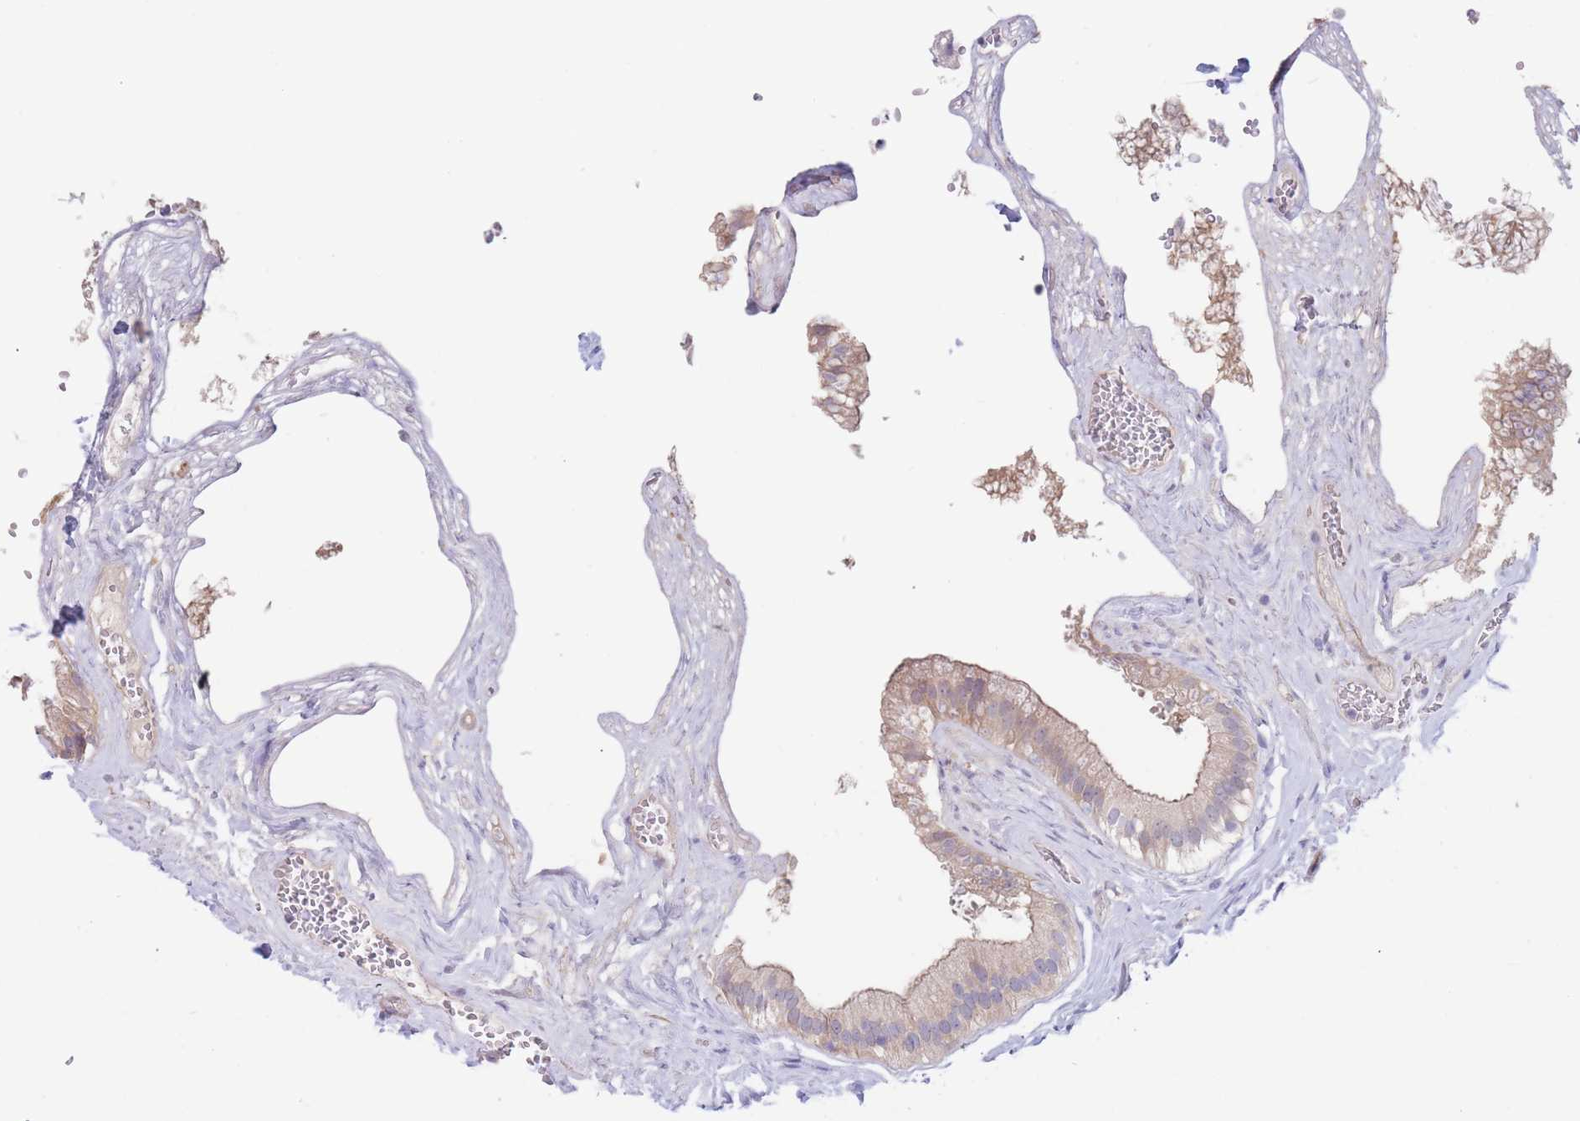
{"staining": {"intensity": "weak", "quantity": "25%-75%", "location": "cytoplasmic/membranous"}, "tissue": "gallbladder", "cell_type": "Glandular cells", "image_type": "normal", "snomed": [{"axis": "morphology", "description": "Normal tissue, NOS"}, {"axis": "topography", "description": "Gallbladder"}], "caption": "An immunohistochemistry photomicrograph of normal tissue is shown. Protein staining in brown highlights weak cytoplasmic/membranous positivity in gallbladder within glandular cells.", "gene": "ZNF281", "patient": {"sex": "female", "age": 54}}